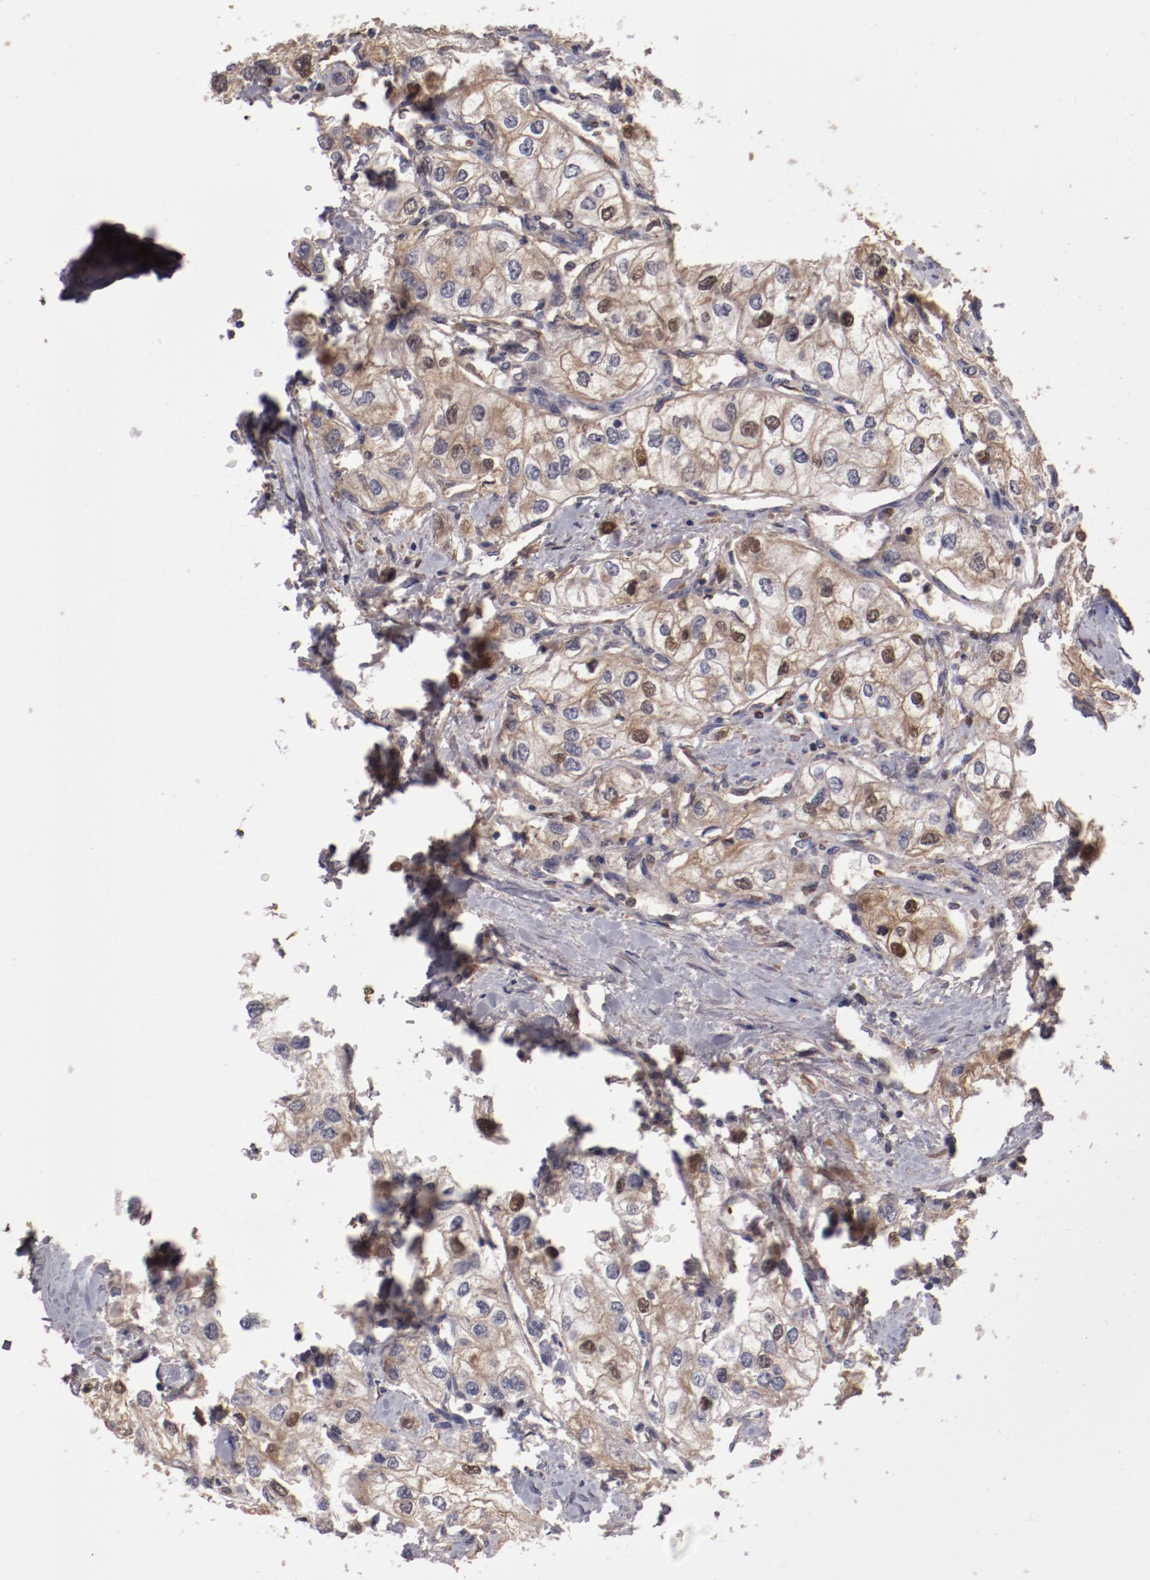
{"staining": {"intensity": "moderate", "quantity": ">75%", "location": "cytoplasmic/membranous"}, "tissue": "renal cancer", "cell_type": "Tumor cells", "image_type": "cancer", "snomed": [{"axis": "morphology", "description": "Adenocarcinoma, NOS"}, {"axis": "topography", "description": "Kidney"}], "caption": "This image shows immunohistochemistry staining of human adenocarcinoma (renal), with medium moderate cytoplasmic/membranous positivity in approximately >75% of tumor cells.", "gene": "CP", "patient": {"sex": "male", "age": 57}}